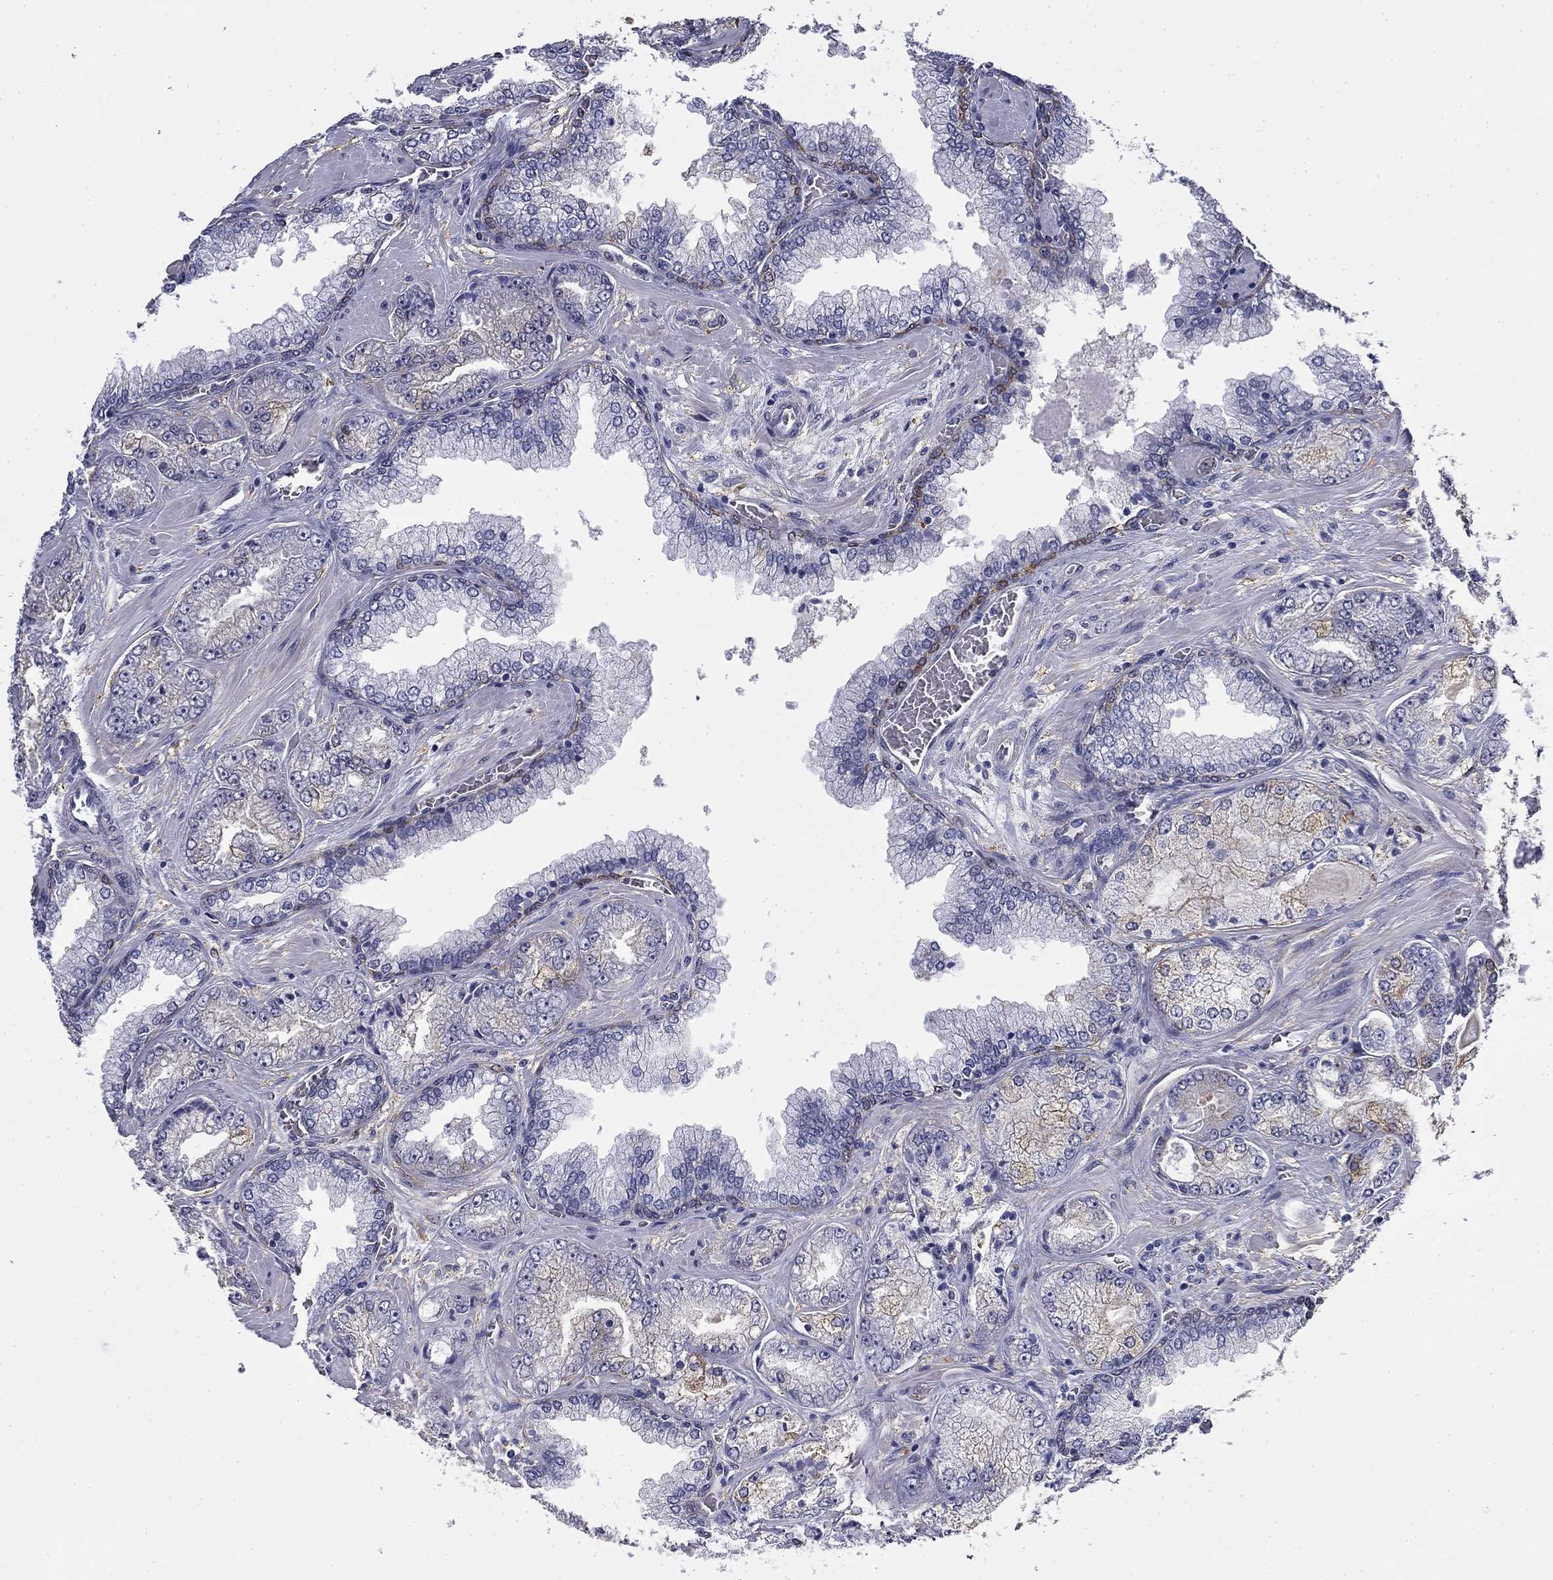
{"staining": {"intensity": "negative", "quantity": "none", "location": "none"}, "tissue": "prostate cancer", "cell_type": "Tumor cells", "image_type": "cancer", "snomed": [{"axis": "morphology", "description": "Adenocarcinoma, Low grade"}, {"axis": "topography", "description": "Prostate"}], "caption": "IHC of human prostate cancer (low-grade adenocarcinoma) demonstrates no positivity in tumor cells.", "gene": "BCL2L14", "patient": {"sex": "male", "age": 57}}